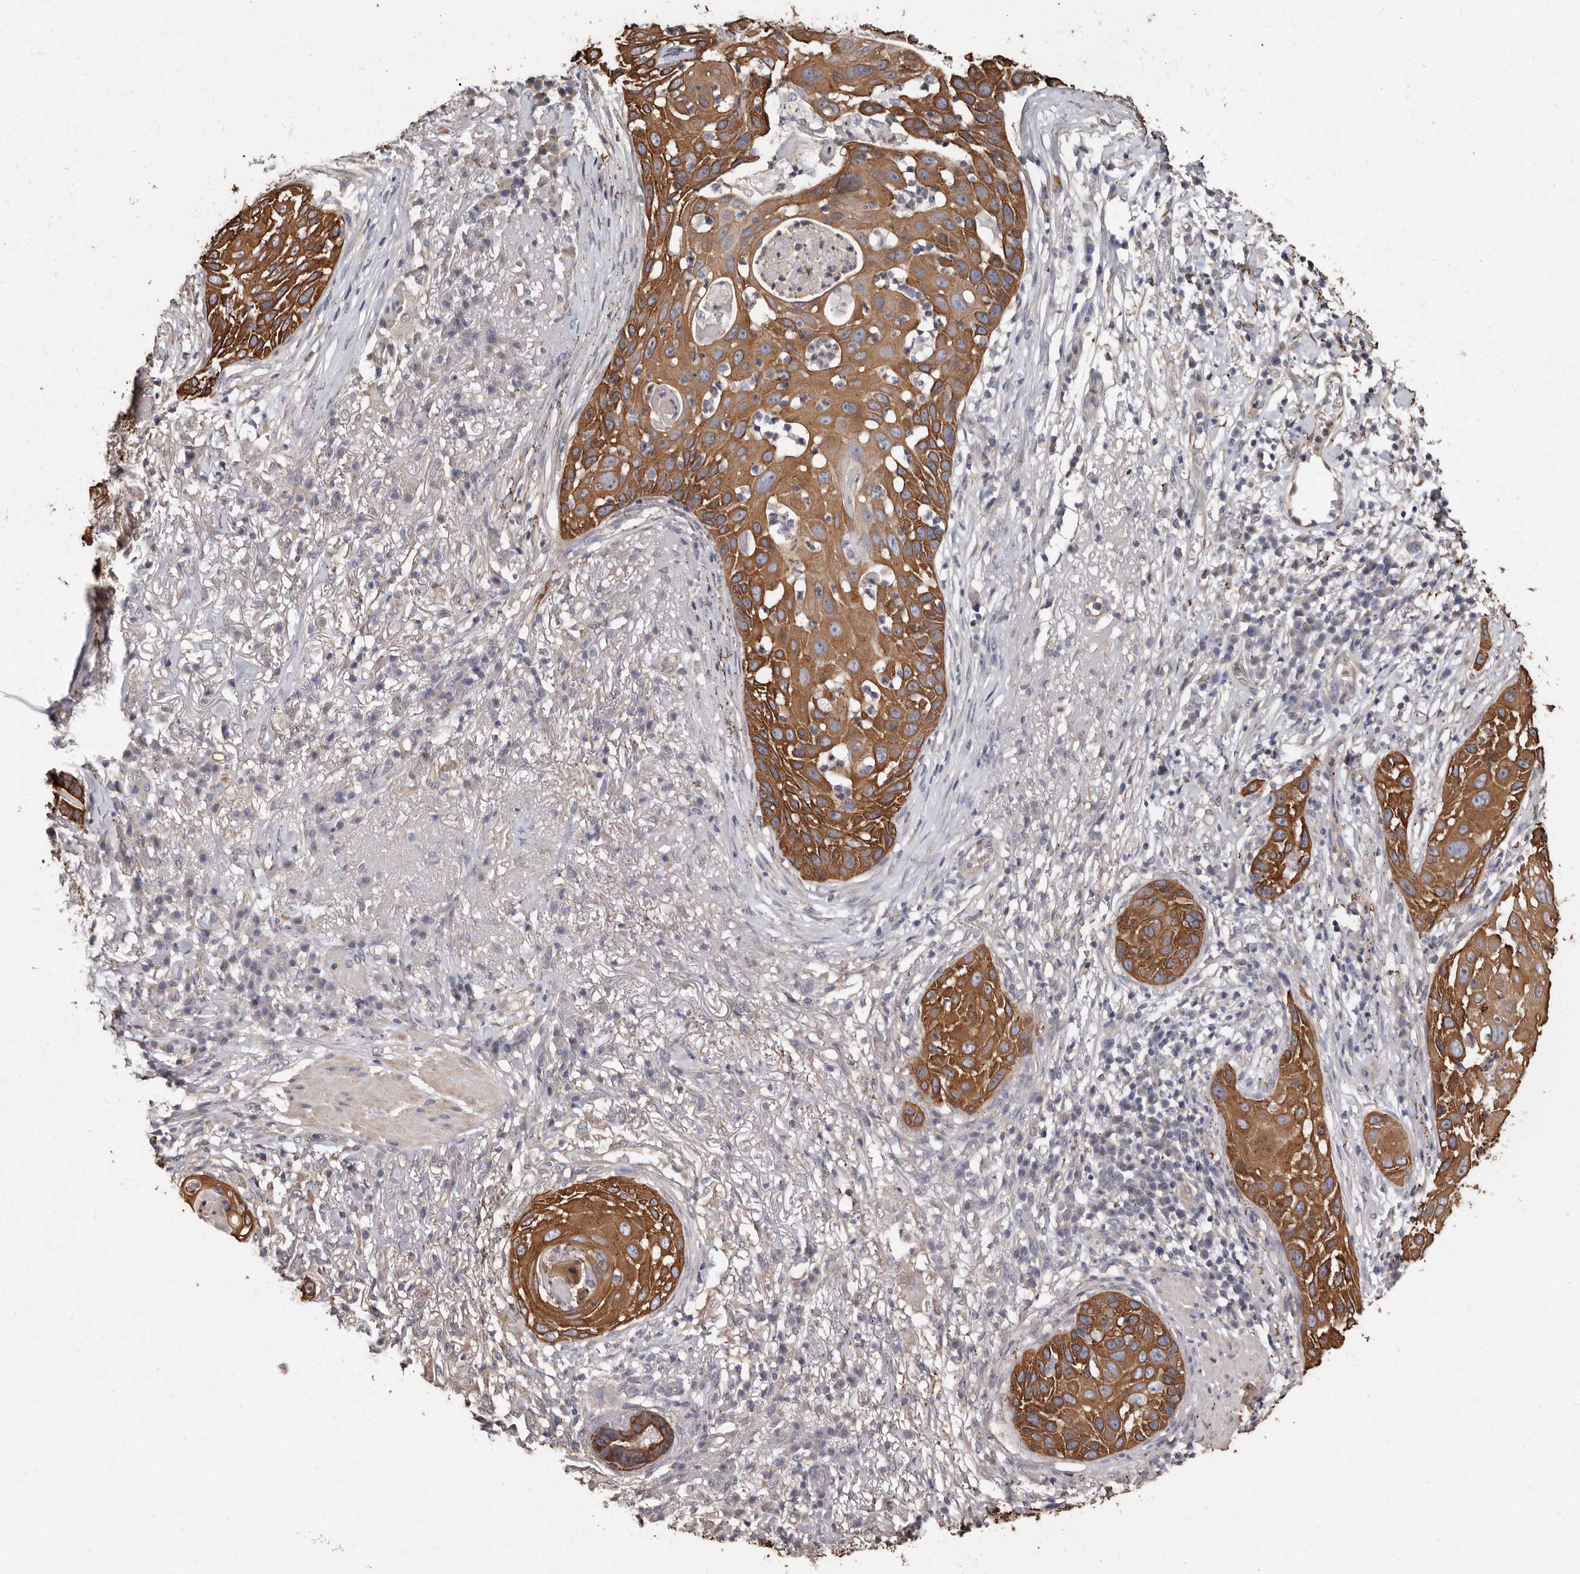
{"staining": {"intensity": "moderate", "quantity": ">75%", "location": "cytoplasmic/membranous"}, "tissue": "skin cancer", "cell_type": "Tumor cells", "image_type": "cancer", "snomed": [{"axis": "morphology", "description": "Squamous cell carcinoma, NOS"}, {"axis": "topography", "description": "Skin"}], "caption": "Tumor cells reveal medium levels of moderate cytoplasmic/membranous staining in about >75% of cells in human squamous cell carcinoma (skin). Nuclei are stained in blue.", "gene": "MRPL18", "patient": {"sex": "female", "age": 44}}